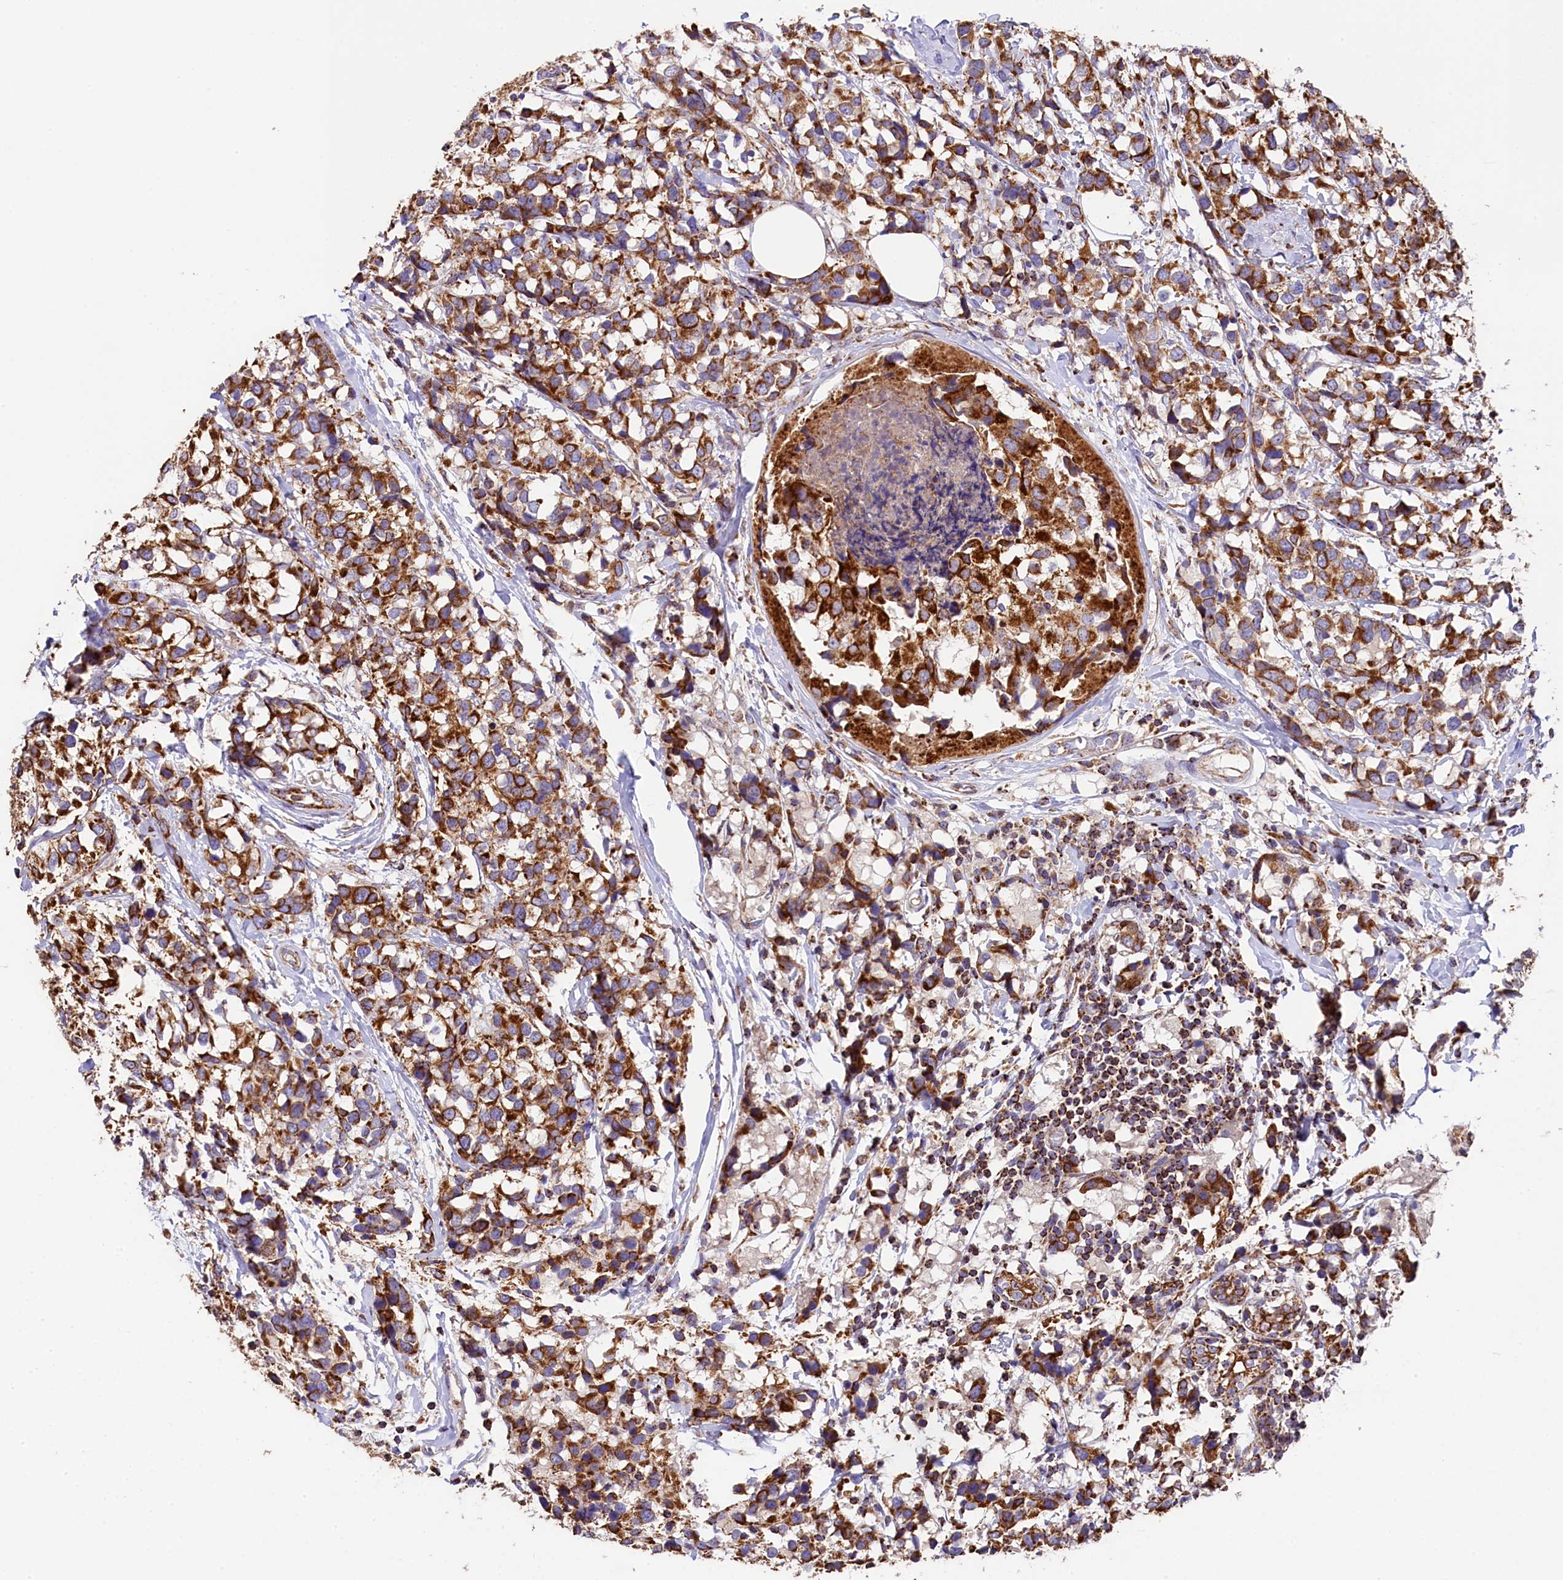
{"staining": {"intensity": "strong", "quantity": ">75%", "location": "cytoplasmic/membranous"}, "tissue": "breast cancer", "cell_type": "Tumor cells", "image_type": "cancer", "snomed": [{"axis": "morphology", "description": "Lobular carcinoma"}, {"axis": "topography", "description": "Breast"}], "caption": "A brown stain labels strong cytoplasmic/membranous positivity of a protein in human breast cancer tumor cells.", "gene": "CLYBL", "patient": {"sex": "female", "age": 59}}